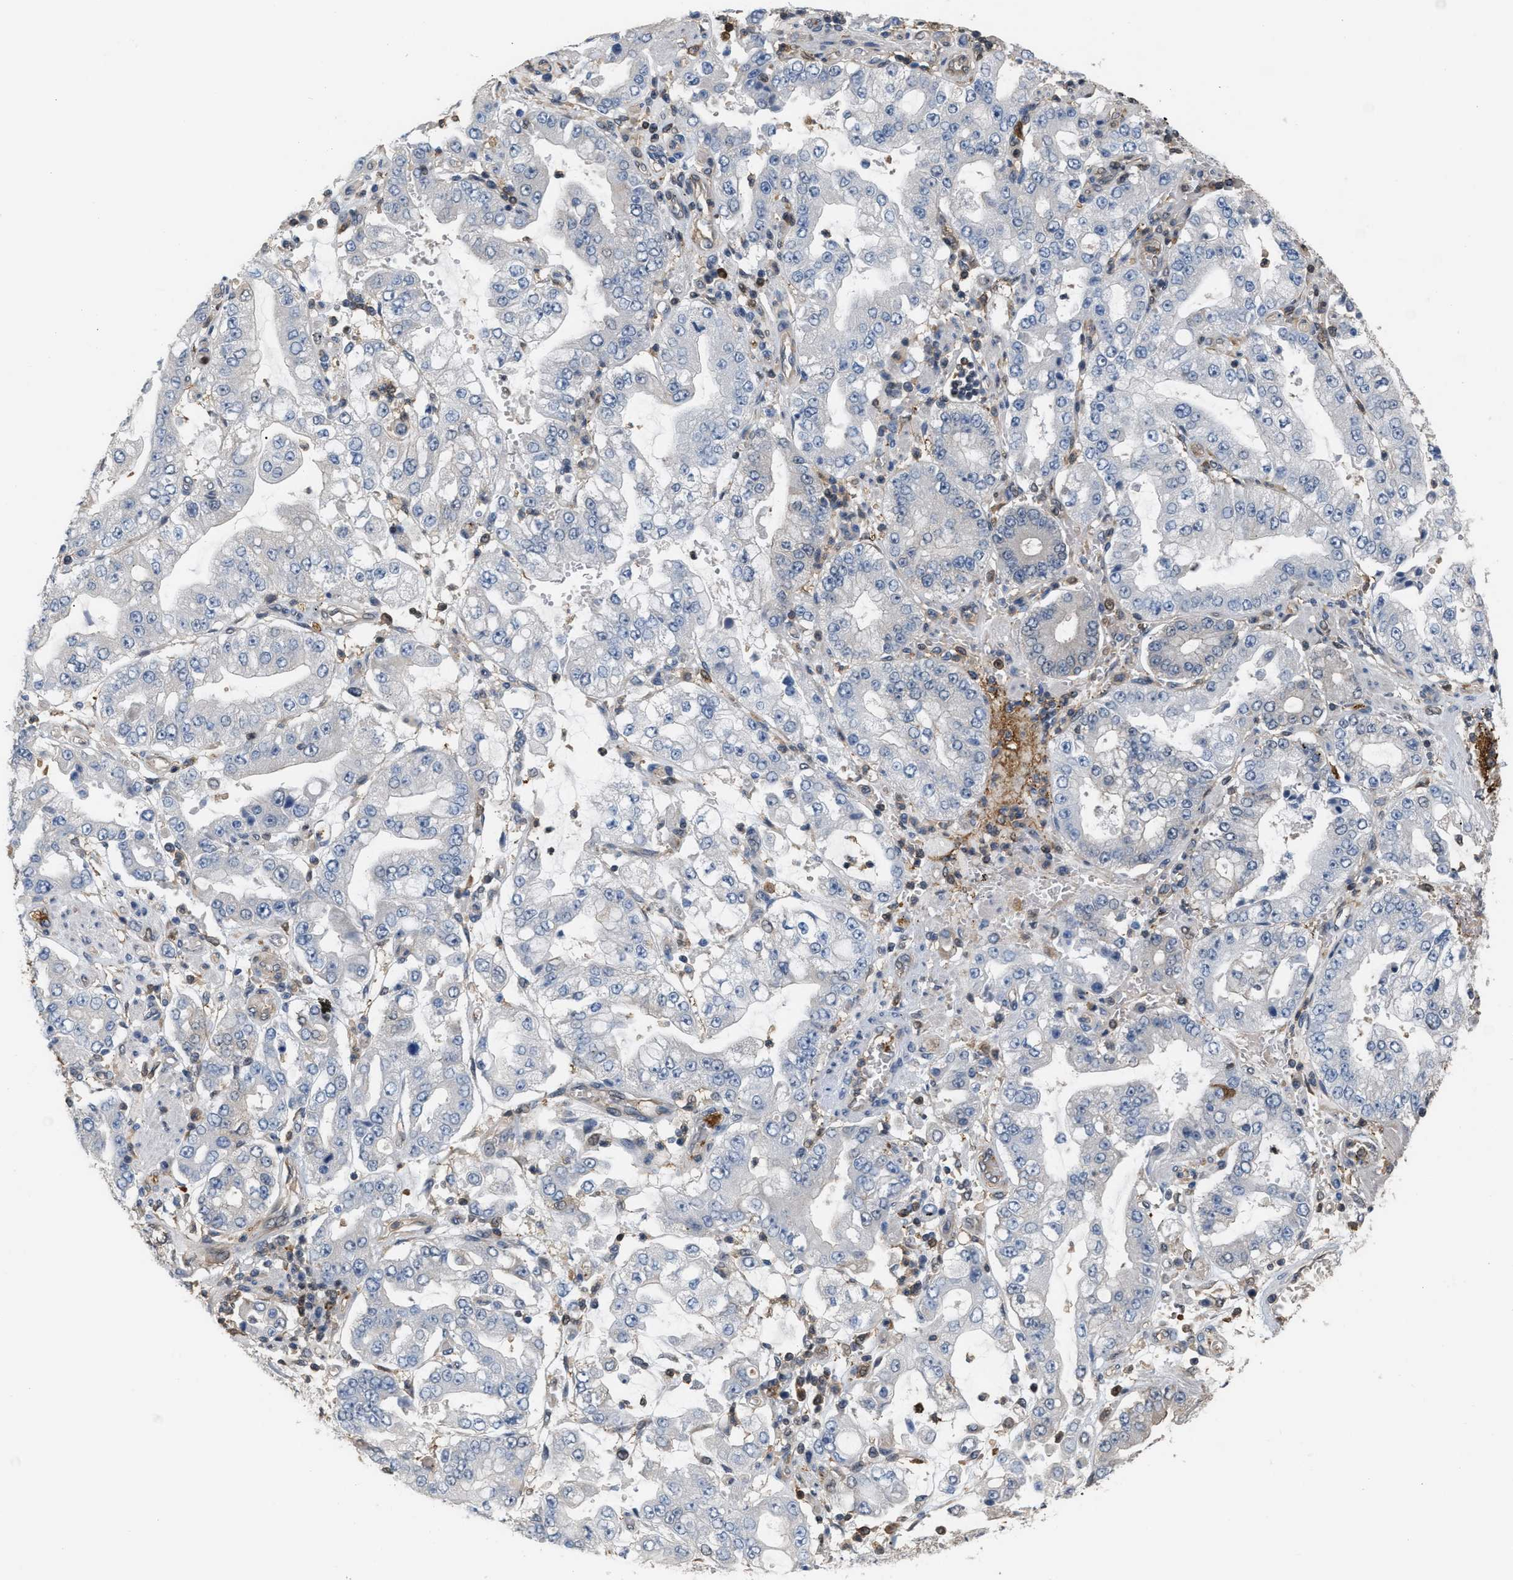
{"staining": {"intensity": "negative", "quantity": "none", "location": "none"}, "tissue": "stomach cancer", "cell_type": "Tumor cells", "image_type": "cancer", "snomed": [{"axis": "morphology", "description": "Adenocarcinoma, NOS"}, {"axis": "topography", "description": "Stomach"}], "caption": "DAB immunohistochemical staining of stomach adenocarcinoma displays no significant staining in tumor cells.", "gene": "MTPN", "patient": {"sex": "male", "age": 76}}